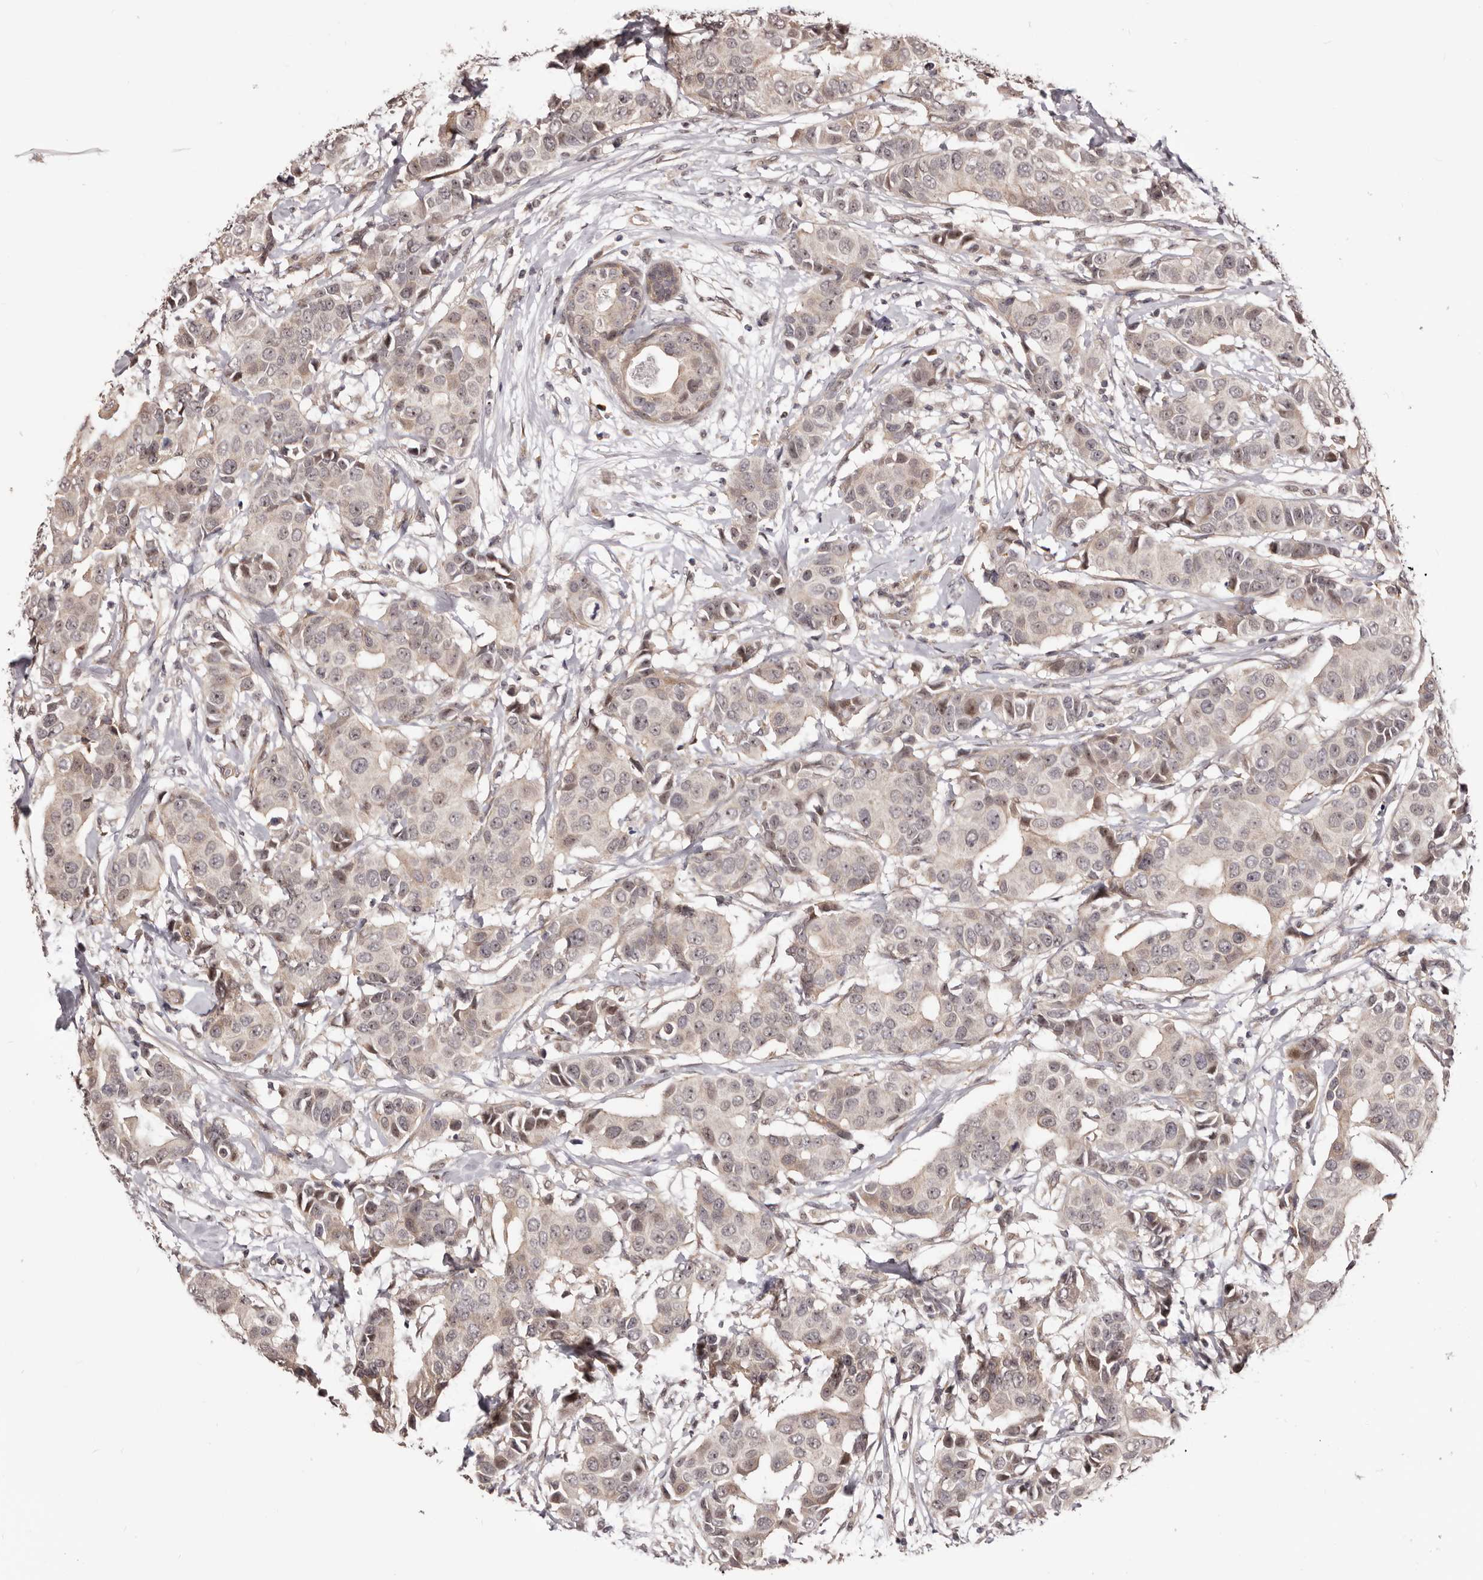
{"staining": {"intensity": "weak", "quantity": "<25%", "location": "cytoplasmic/membranous,nuclear"}, "tissue": "breast cancer", "cell_type": "Tumor cells", "image_type": "cancer", "snomed": [{"axis": "morphology", "description": "Normal tissue, NOS"}, {"axis": "morphology", "description": "Duct carcinoma"}, {"axis": "topography", "description": "Breast"}], "caption": "DAB immunohistochemical staining of breast intraductal carcinoma demonstrates no significant positivity in tumor cells. Nuclei are stained in blue.", "gene": "NOL12", "patient": {"sex": "female", "age": 39}}